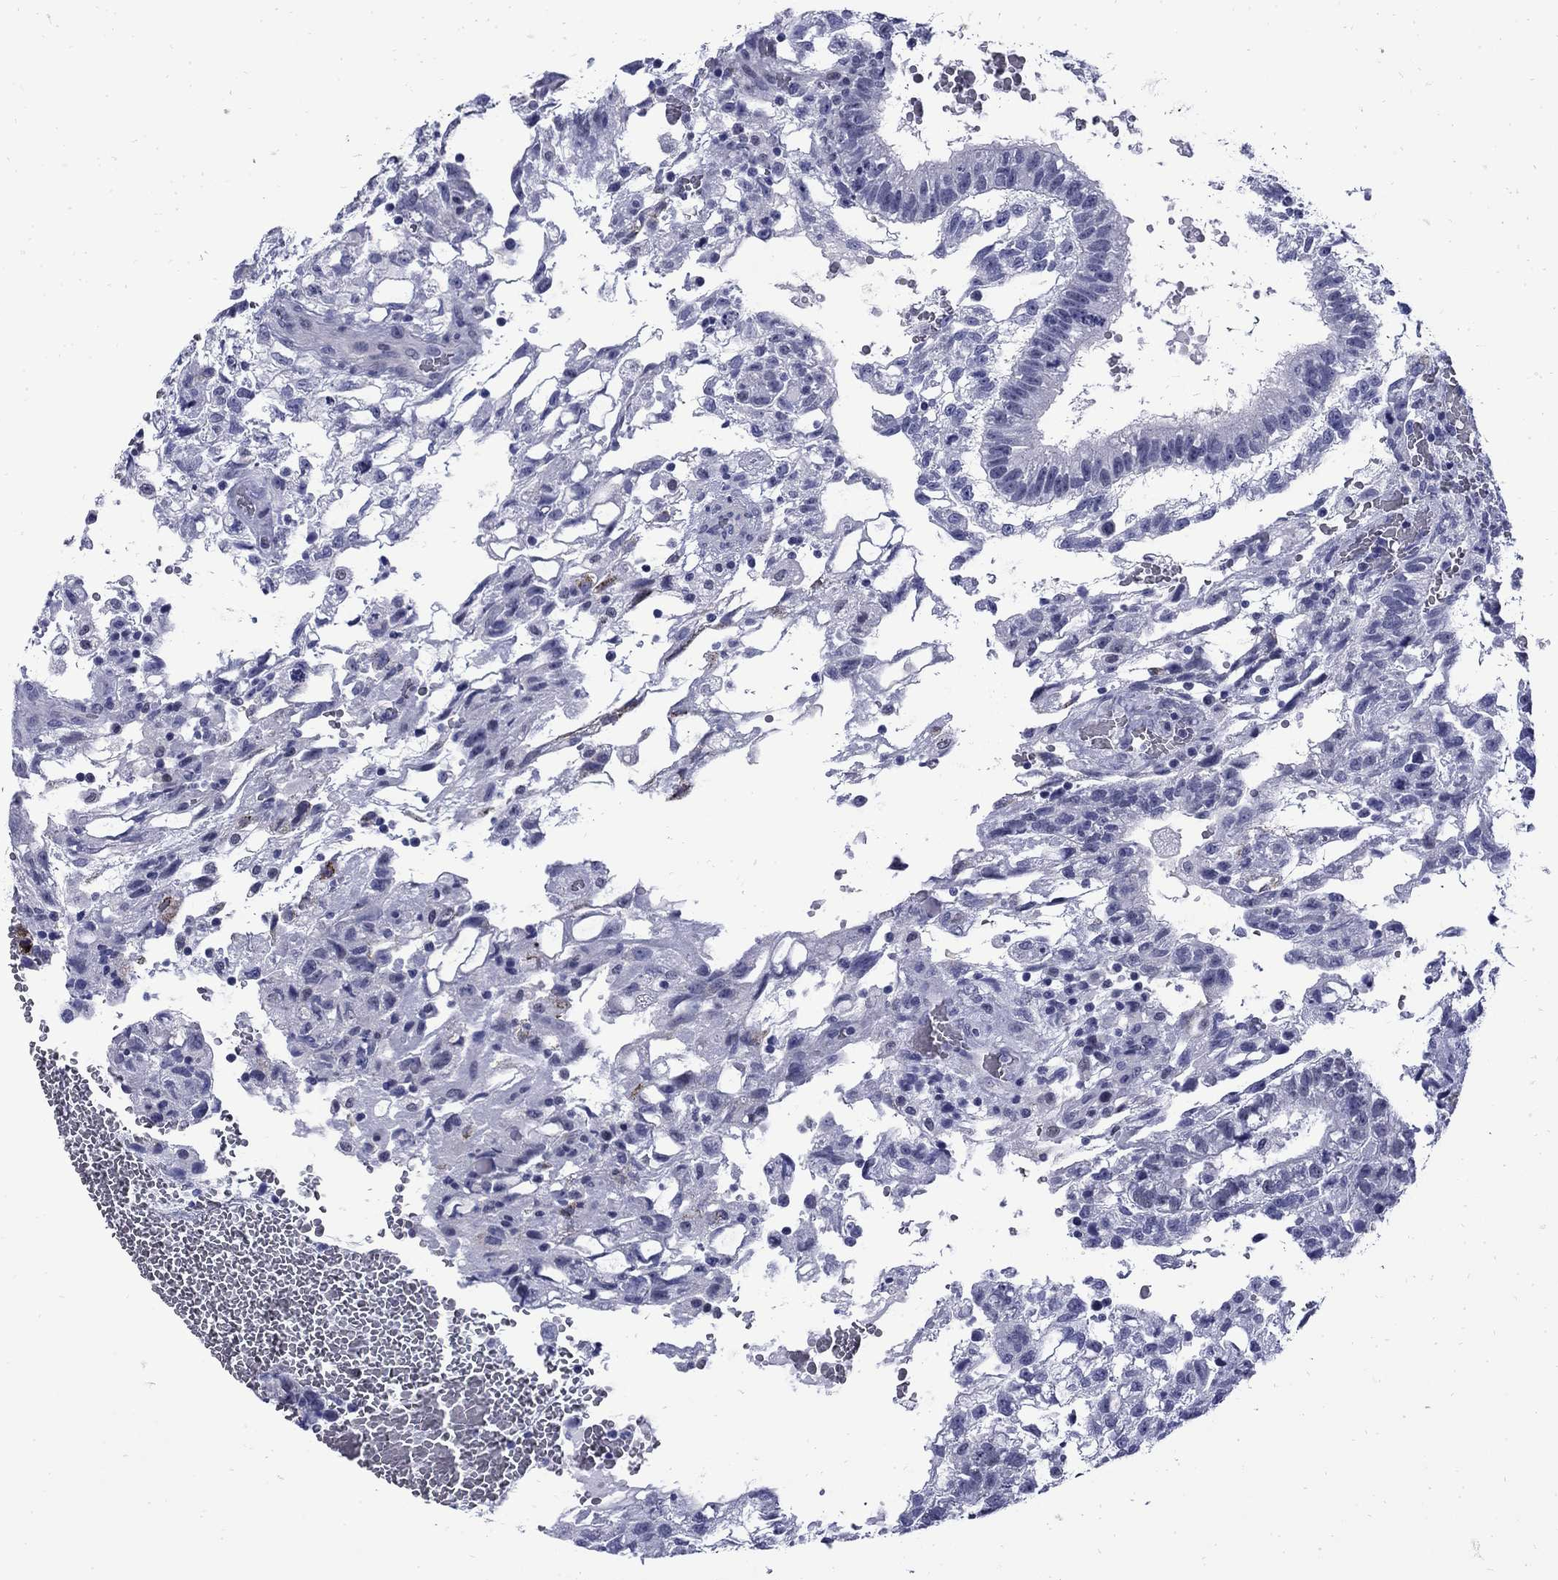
{"staining": {"intensity": "negative", "quantity": "none", "location": "none"}, "tissue": "testis cancer", "cell_type": "Tumor cells", "image_type": "cancer", "snomed": [{"axis": "morphology", "description": "Carcinoma, Embryonal, NOS"}, {"axis": "topography", "description": "Testis"}], "caption": "Testis embryonal carcinoma stained for a protein using IHC displays no staining tumor cells.", "gene": "MGARP", "patient": {"sex": "male", "age": 32}}